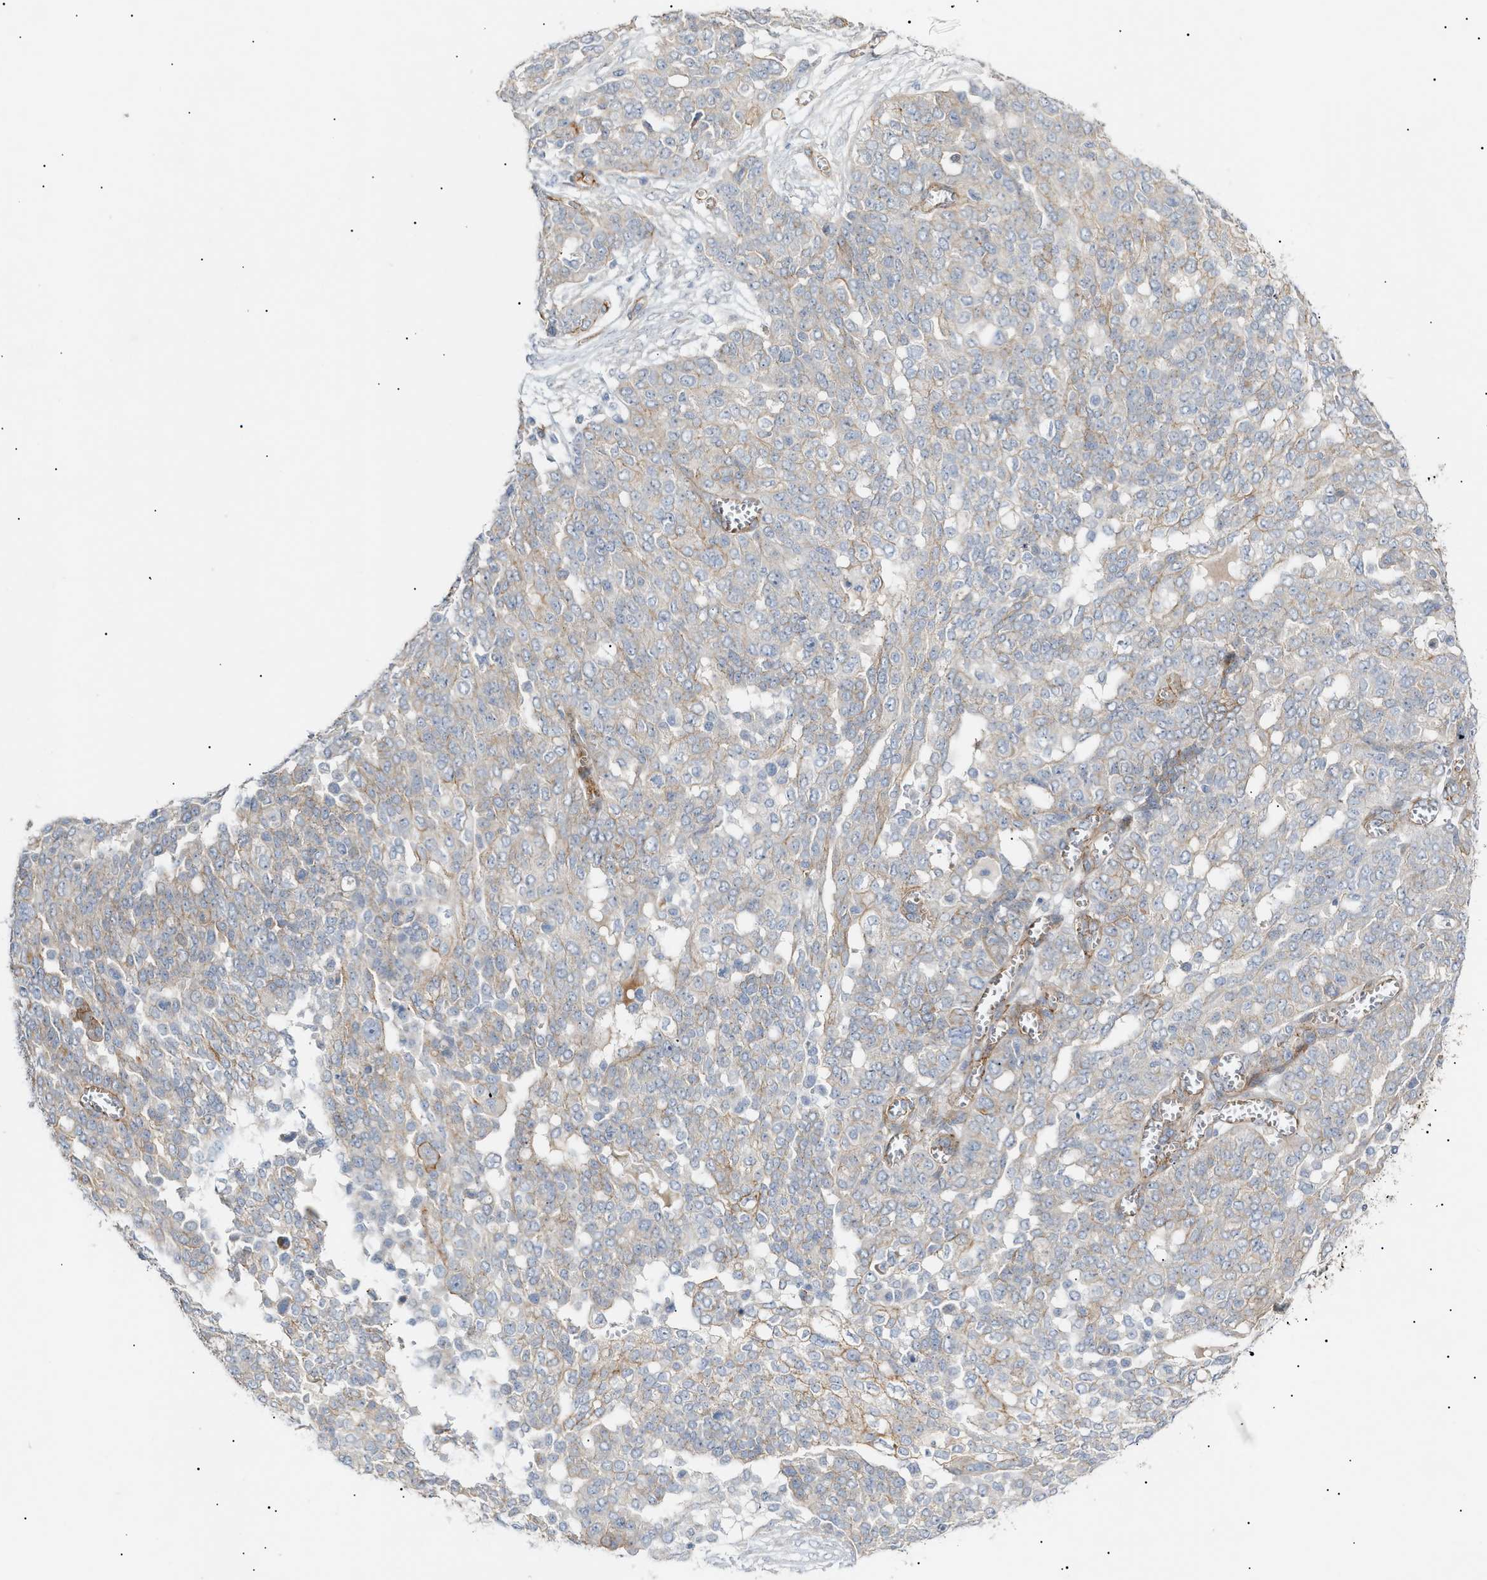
{"staining": {"intensity": "weak", "quantity": "<25%", "location": "cytoplasmic/membranous"}, "tissue": "ovarian cancer", "cell_type": "Tumor cells", "image_type": "cancer", "snomed": [{"axis": "morphology", "description": "Cystadenocarcinoma, serous, NOS"}, {"axis": "topography", "description": "Soft tissue"}, {"axis": "topography", "description": "Ovary"}], "caption": "Immunohistochemistry (IHC) micrograph of neoplastic tissue: ovarian serous cystadenocarcinoma stained with DAB exhibits no significant protein staining in tumor cells.", "gene": "ZFHX2", "patient": {"sex": "female", "age": 57}}